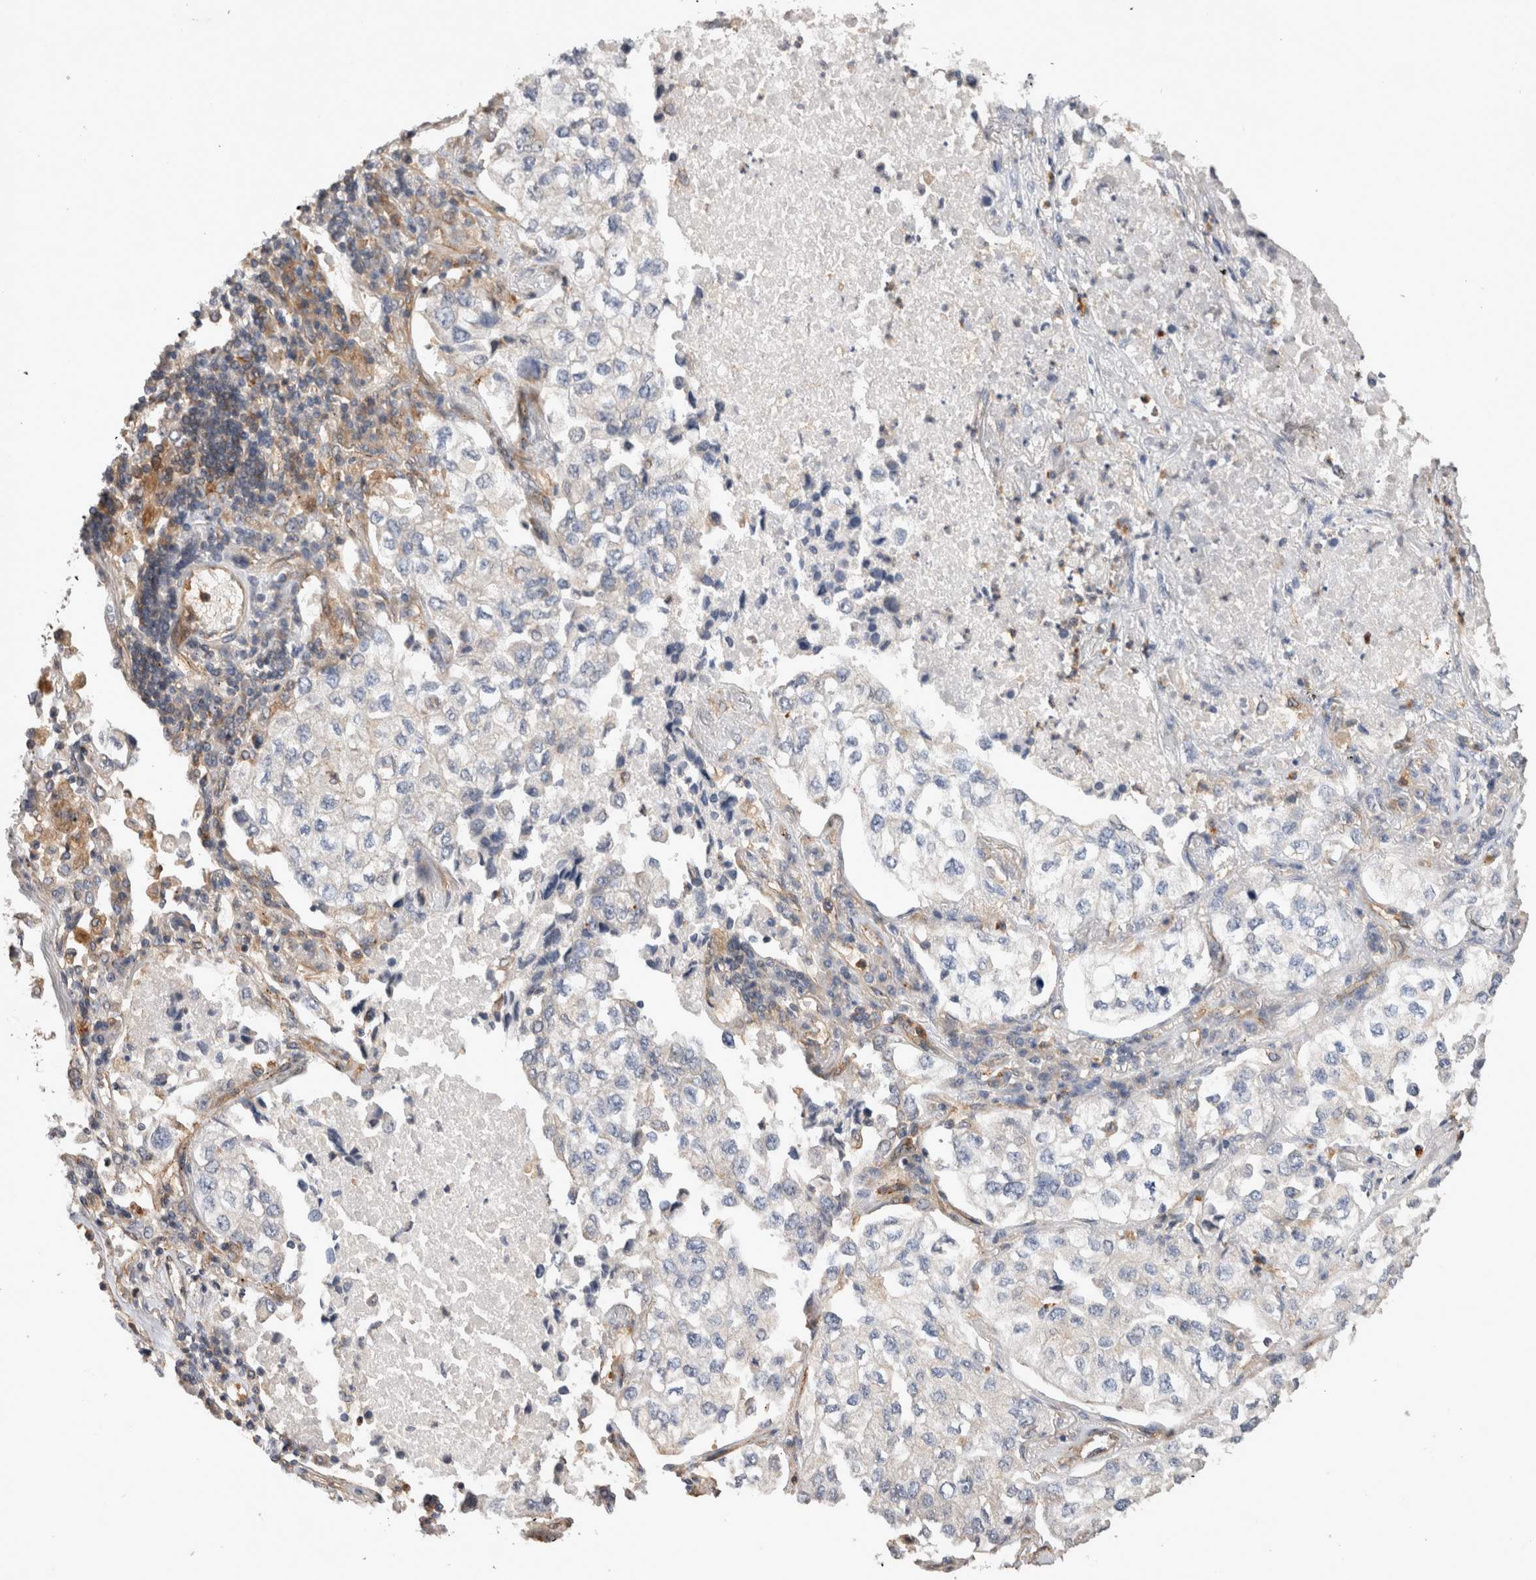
{"staining": {"intensity": "negative", "quantity": "none", "location": "none"}, "tissue": "lung cancer", "cell_type": "Tumor cells", "image_type": "cancer", "snomed": [{"axis": "morphology", "description": "Adenocarcinoma, NOS"}, {"axis": "topography", "description": "Lung"}], "caption": "Human lung cancer (adenocarcinoma) stained for a protein using immunohistochemistry reveals no staining in tumor cells.", "gene": "BNIP2", "patient": {"sex": "male", "age": 63}}